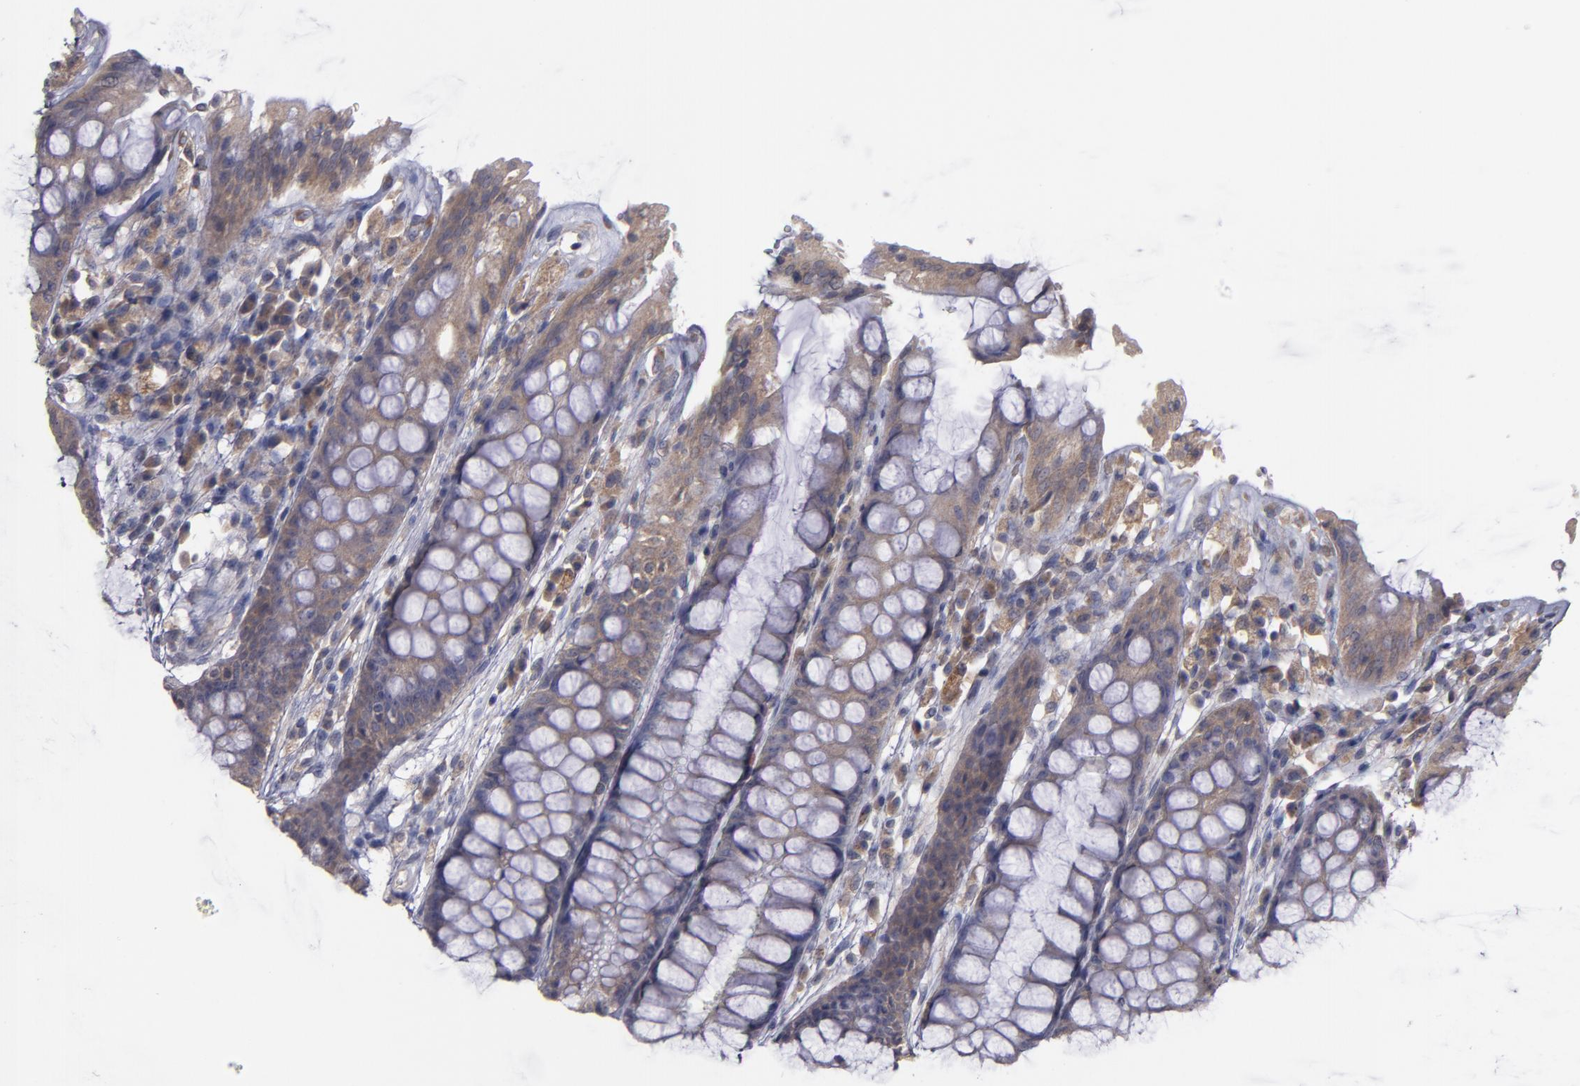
{"staining": {"intensity": "weak", "quantity": "<25%", "location": "cytoplasmic/membranous"}, "tissue": "rectum", "cell_type": "Glandular cells", "image_type": "normal", "snomed": [{"axis": "morphology", "description": "Normal tissue, NOS"}, {"axis": "topography", "description": "Rectum"}], "caption": "DAB immunohistochemical staining of unremarkable rectum shows no significant expression in glandular cells.", "gene": "MMP11", "patient": {"sex": "female", "age": 46}}